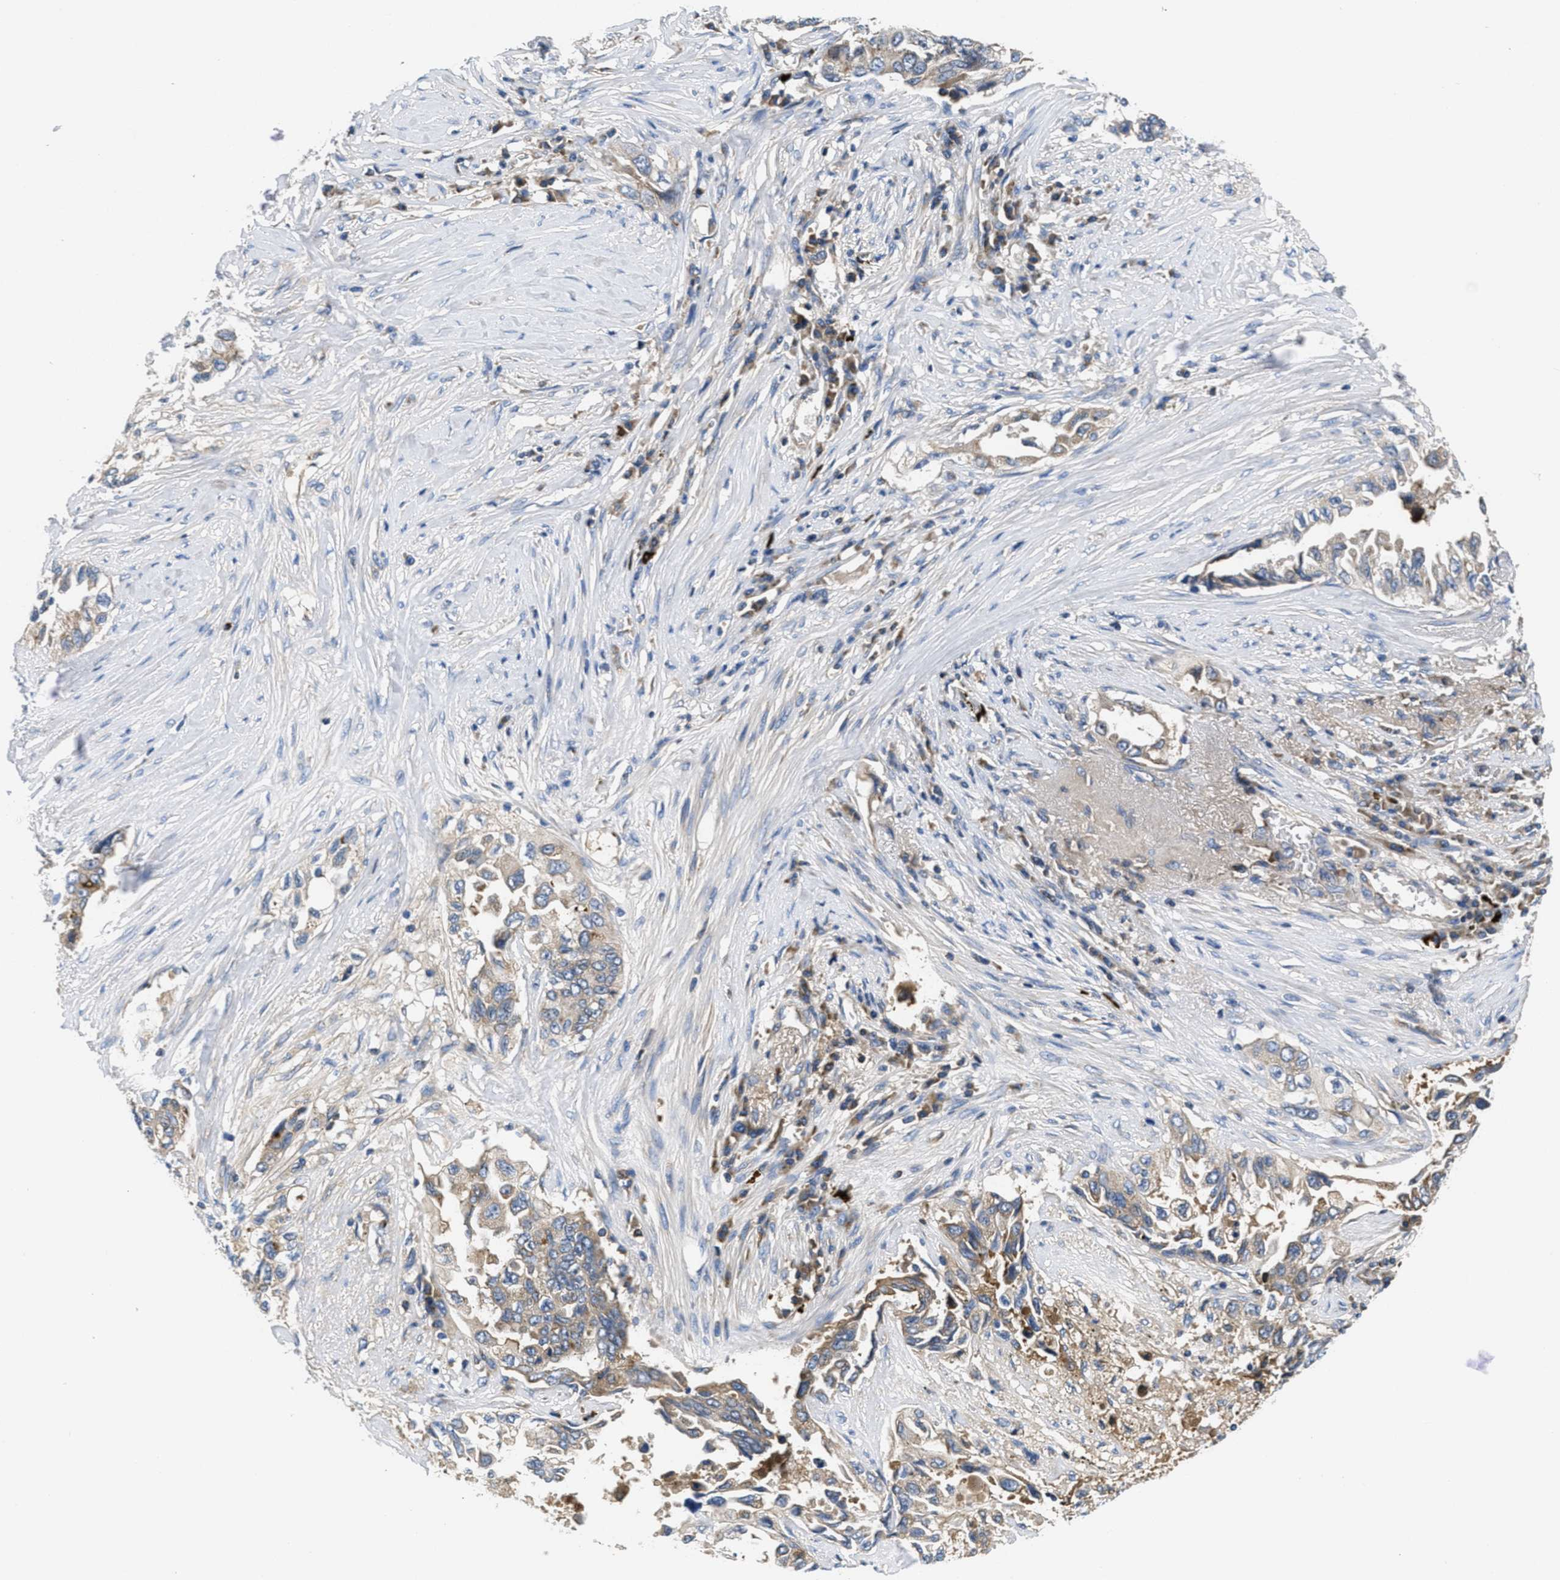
{"staining": {"intensity": "weak", "quantity": ">75%", "location": "cytoplasmic/membranous"}, "tissue": "lung cancer", "cell_type": "Tumor cells", "image_type": "cancer", "snomed": [{"axis": "morphology", "description": "Adenocarcinoma, NOS"}, {"axis": "topography", "description": "Lung"}], "caption": "Lung cancer (adenocarcinoma) was stained to show a protein in brown. There is low levels of weak cytoplasmic/membranous staining in about >75% of tumor cells.", "gene": "GALK1", "patient": {"sex": "female", "age": 51}}